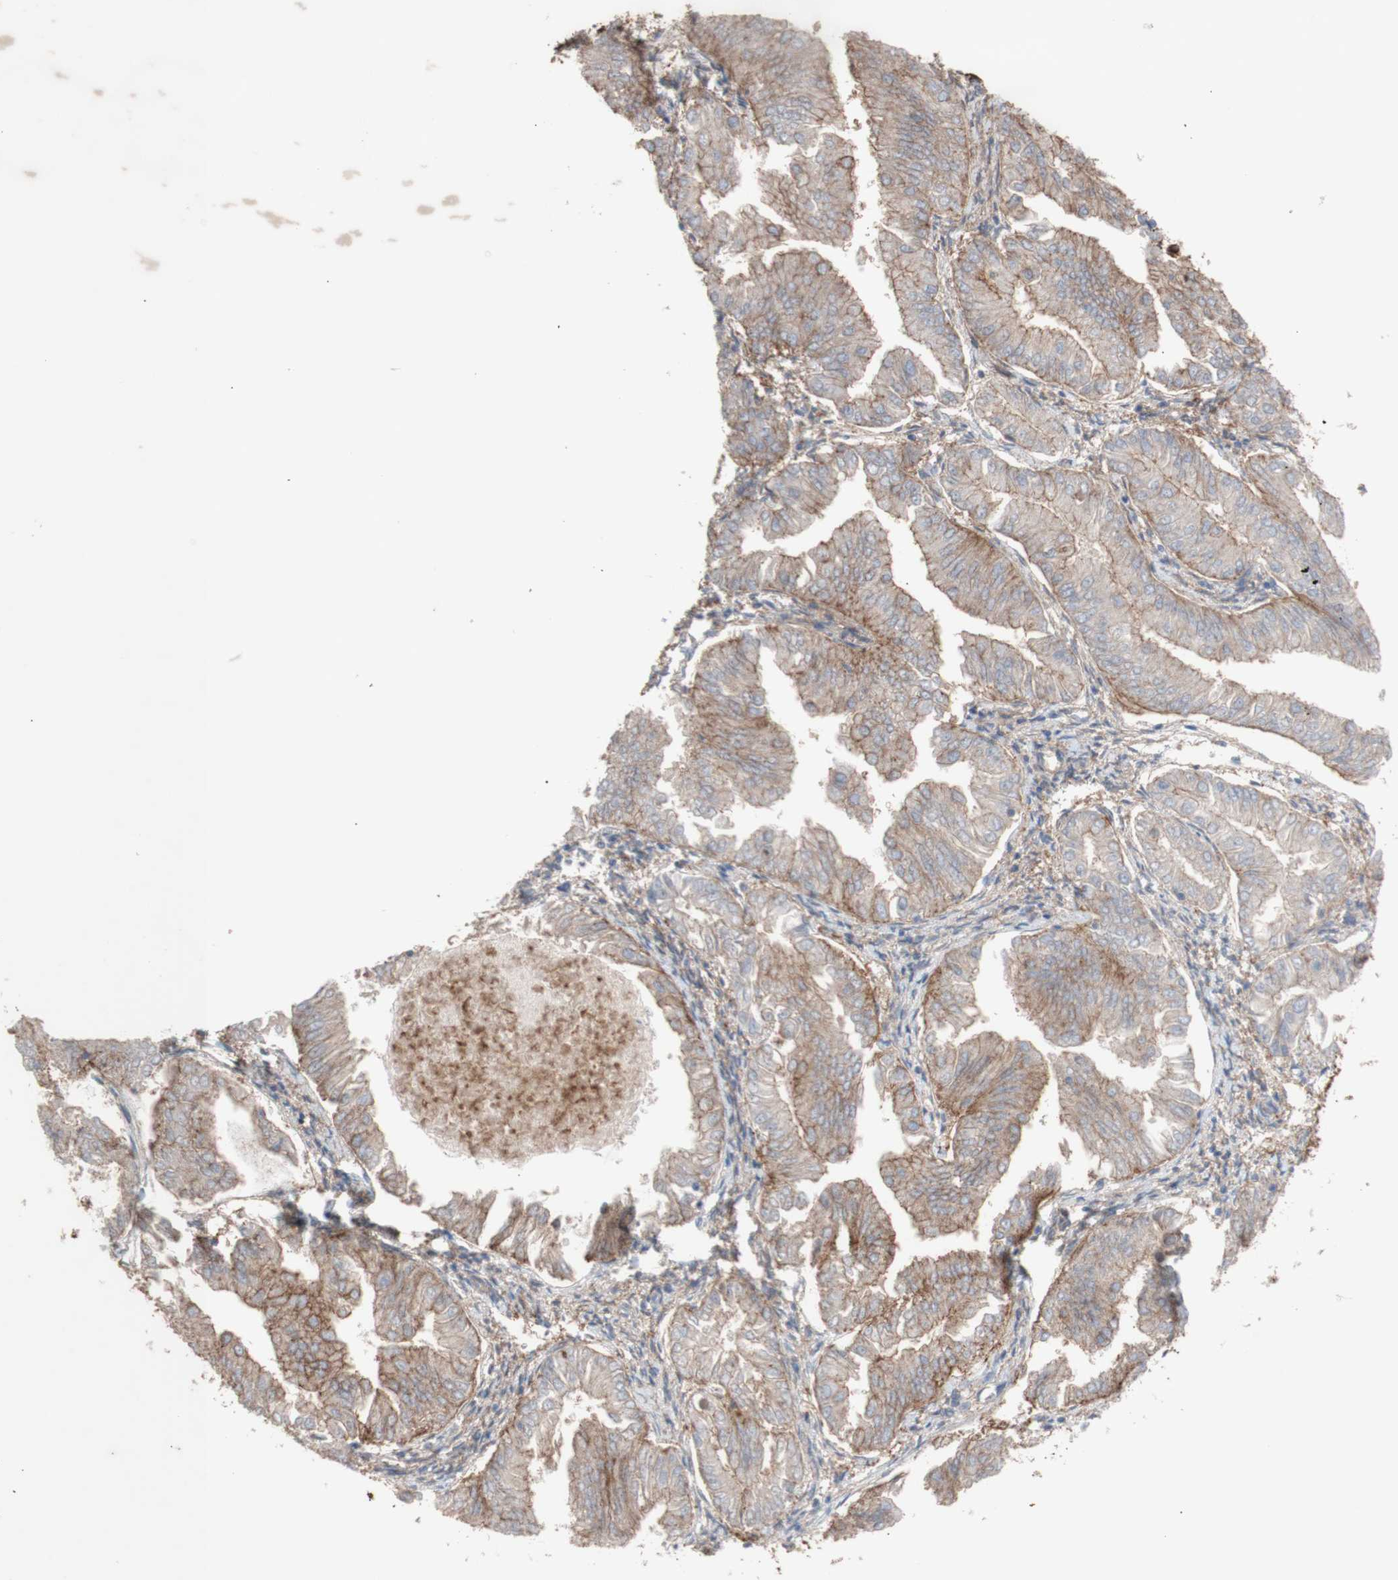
{"staining": {"intensity": "weak", "quantity": ">75%", "location": "cytoplasmic/membranous"}, "tissue": "endometrial cancer", "cell_type": "Tumor cells", "image_type": "cancer", "snomed": [{"axis": "morphology", "description": "Adenocarcinoma, NOS"}, {"axis": "topography", "description": "Endometrium"}], "caption": "DAB immunohistochemical staining of endometrial cancer (adenocarcinoma) reveals weak cytoplasmic/membranous protein expression in about >75% of tumor cells.", "gene": "ATP2A3", "patient": {"sex": "female", "age": 53}}